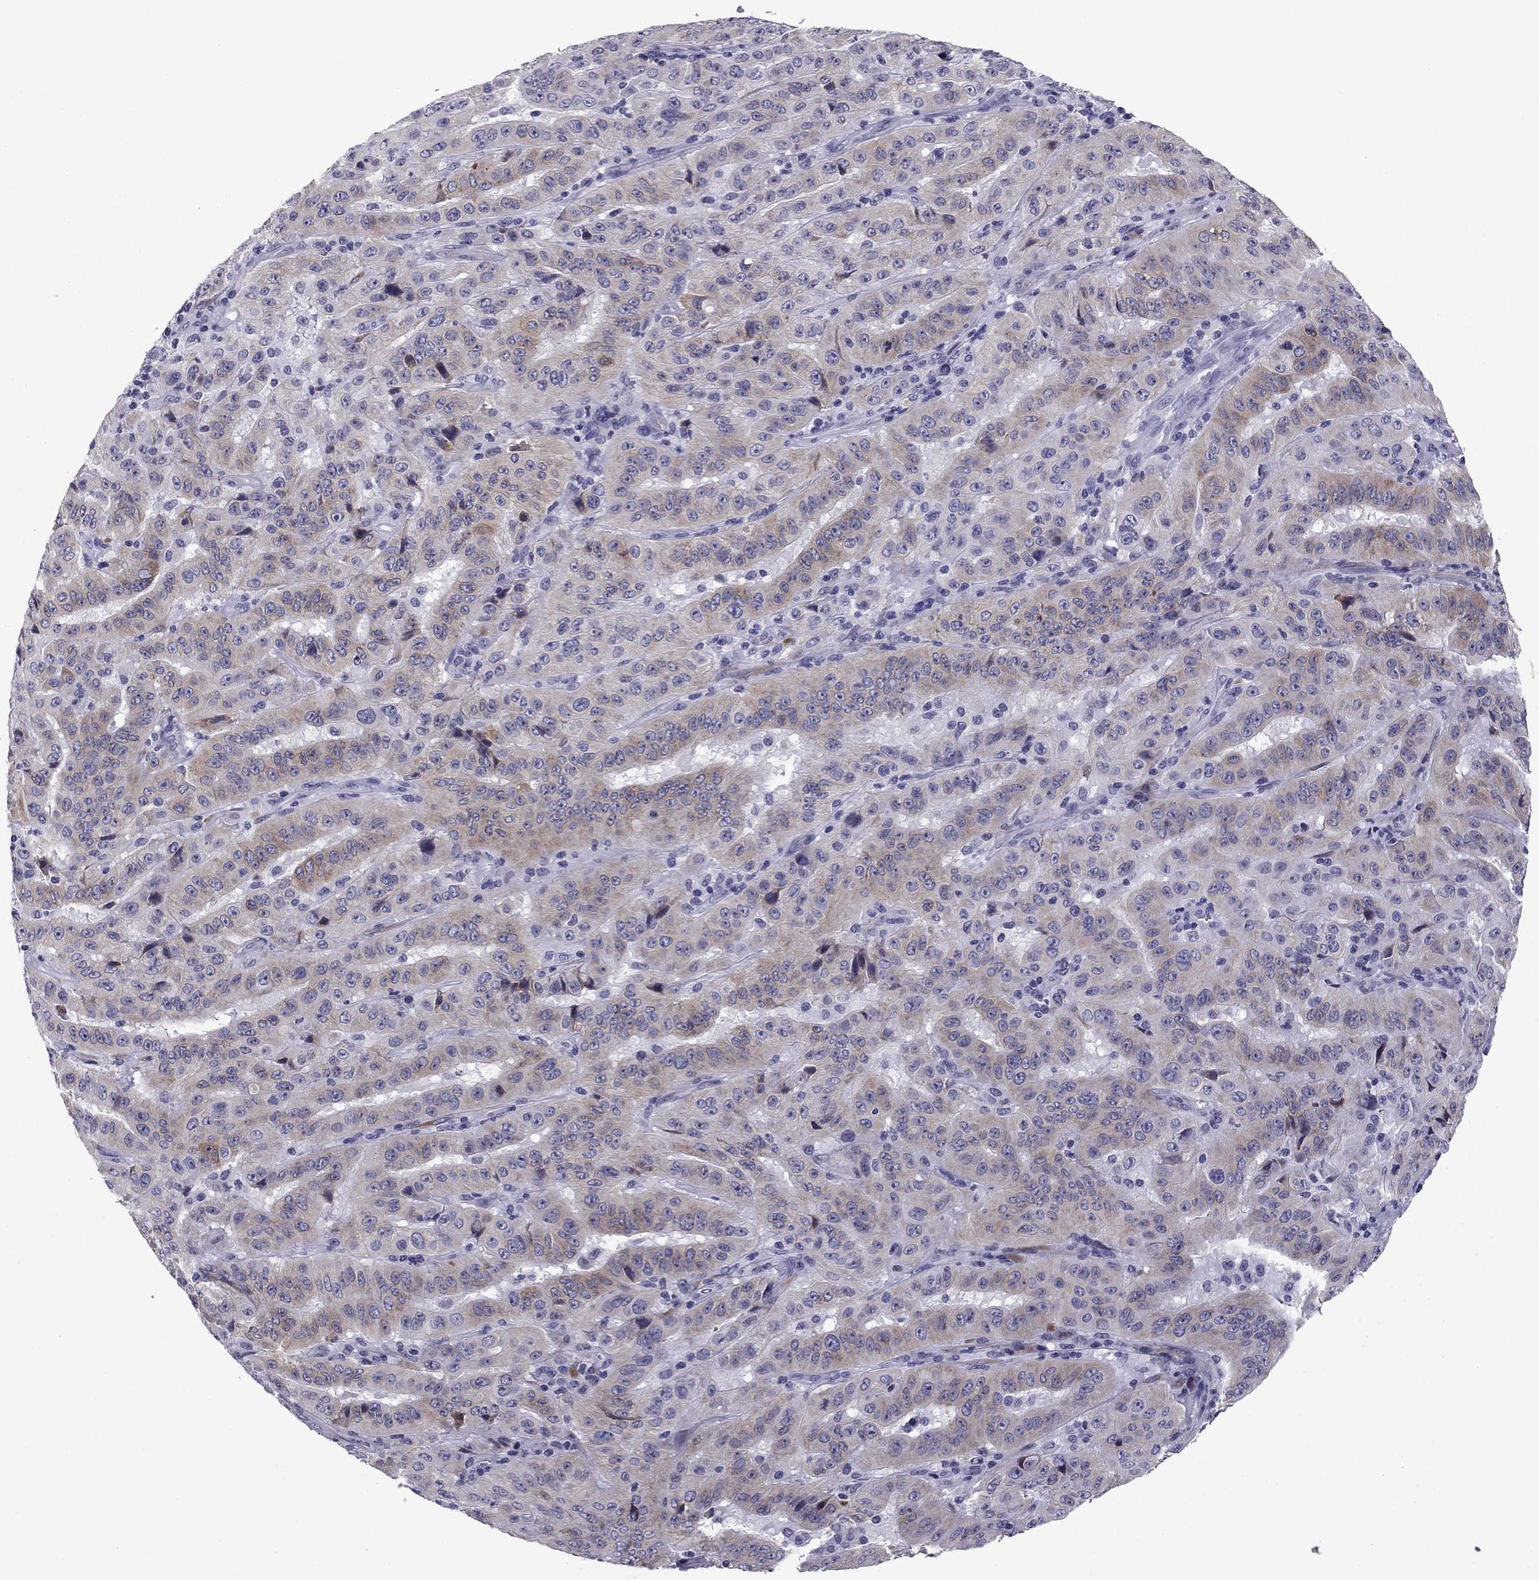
{"staining": {"intensity": "weak", "quantity": ">75%", "location": "cytoplasmic/membranous"}, "tissue": "pancreatic cancer", "cell_type": "Tumor cells", "image_type": "cancer", "snomed": [{"axis": "morphology", "description": "Adenocarcinoma, NOS"}, {"axis": "topography", "description": "Pancreas"}], "caption": "This photomicrograph reveals pancreatic cancer (adenocarcinoma) stained with IHC to label a protein in brown. The cytoplasmic/membranous of tumor cells show weak positivity for the protein. Nuclei are counter-stained blue.", "gene": "TMED3", "patient": {"sex": "male", "age": 63}}